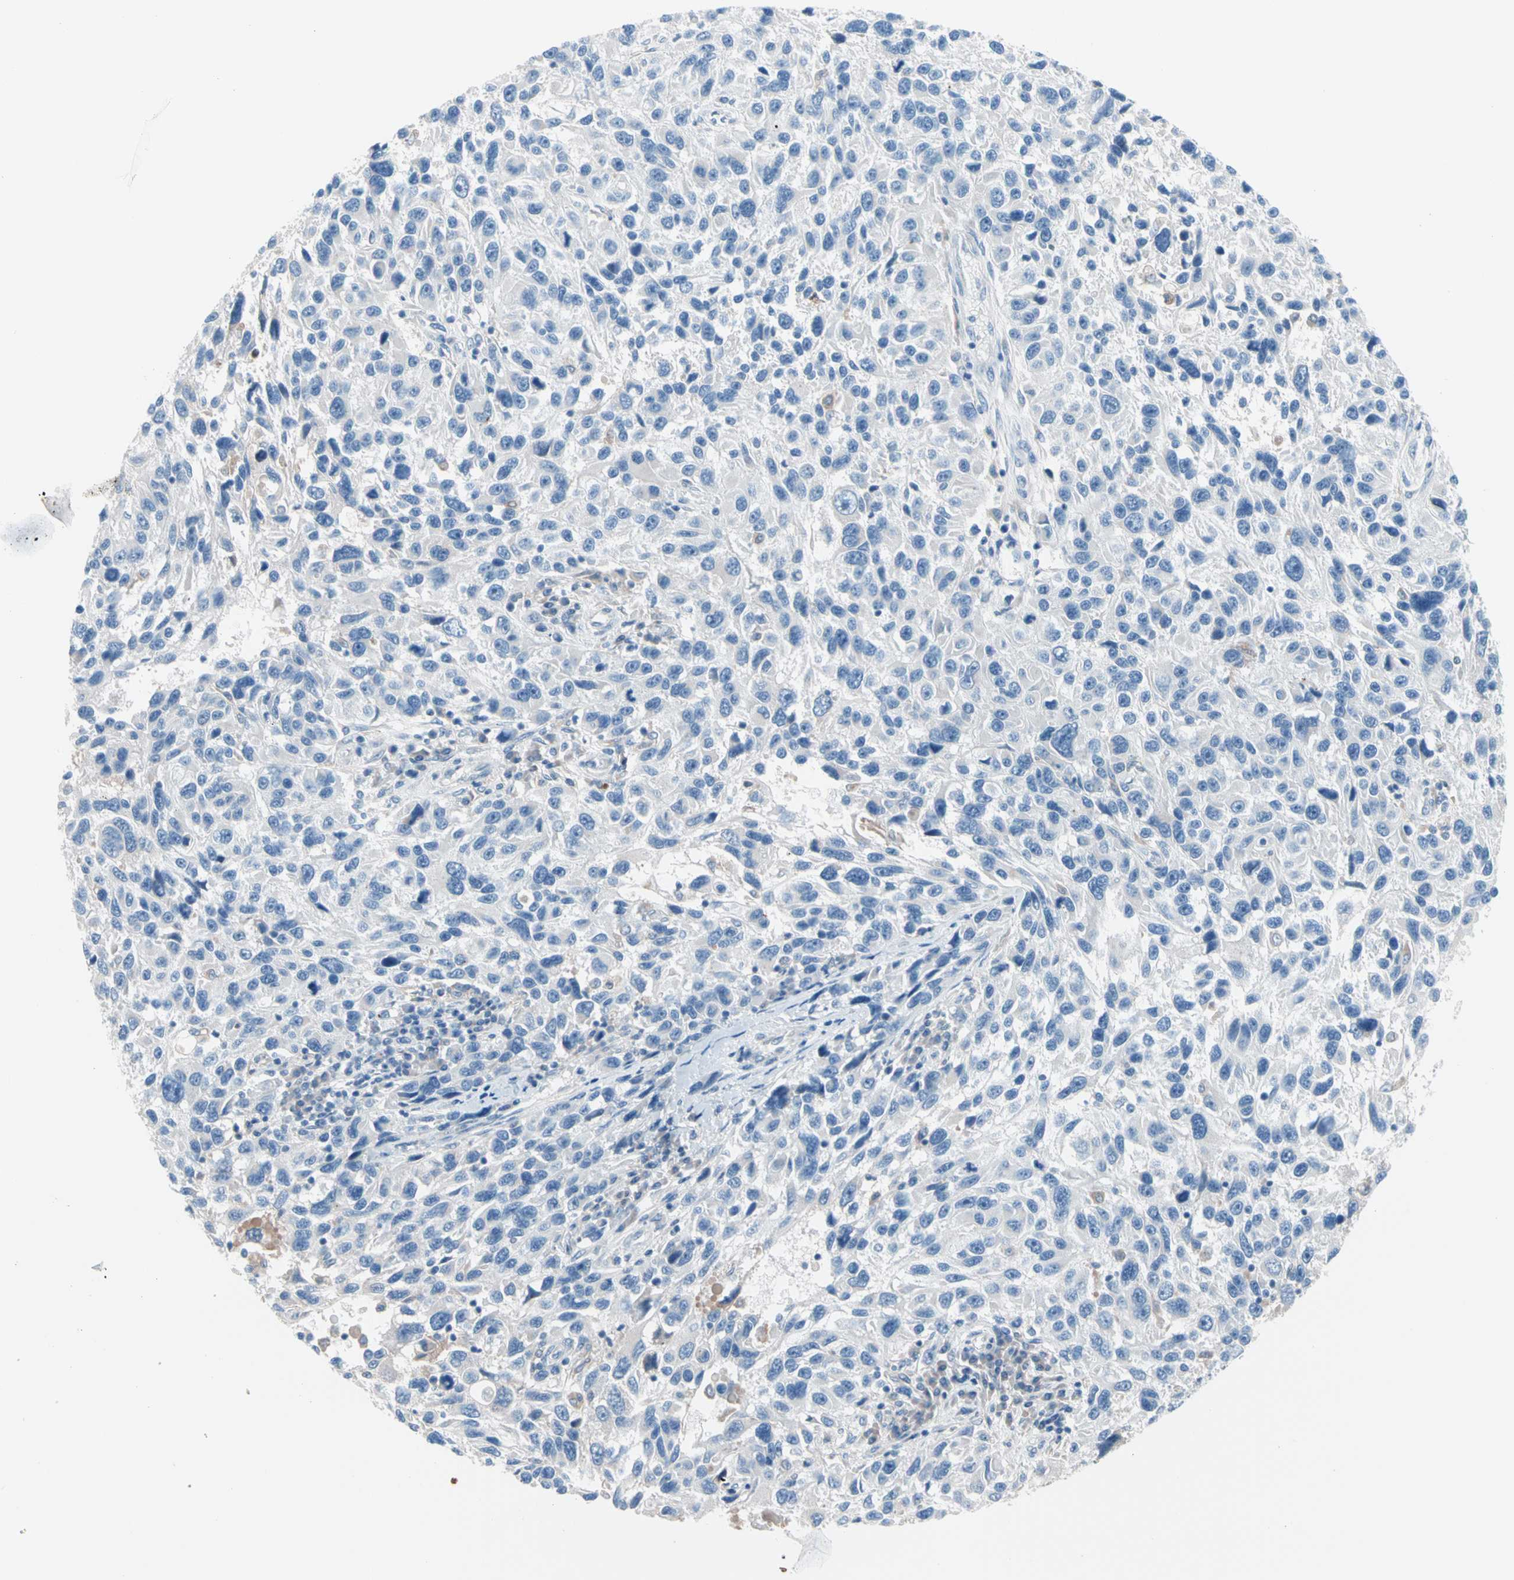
{"staining": {"intensity": "negative", "quantity": "none", "location": "none"}, "tissue": "melanoma", "cell_type": "Tumor cells", "image_type": "cancer", "snomed": [{"axis": "morphology", "description": "Malignant melanoma, NOS"}, {"axis": "topography", "description": "Skin"}], "caption": "DAB immunohistochemical staining of malignant melanoma shows no significant expression in tumor cells. The staining was performed using DAB (3,3'-diaminobenzidine) to visualize the protein expression in brown, while the nuclei were stained in blue with hematoxylin (Magnification: 20x).", "gene": "CASQ1", "patient": {"sex": "male", "age": 53}}